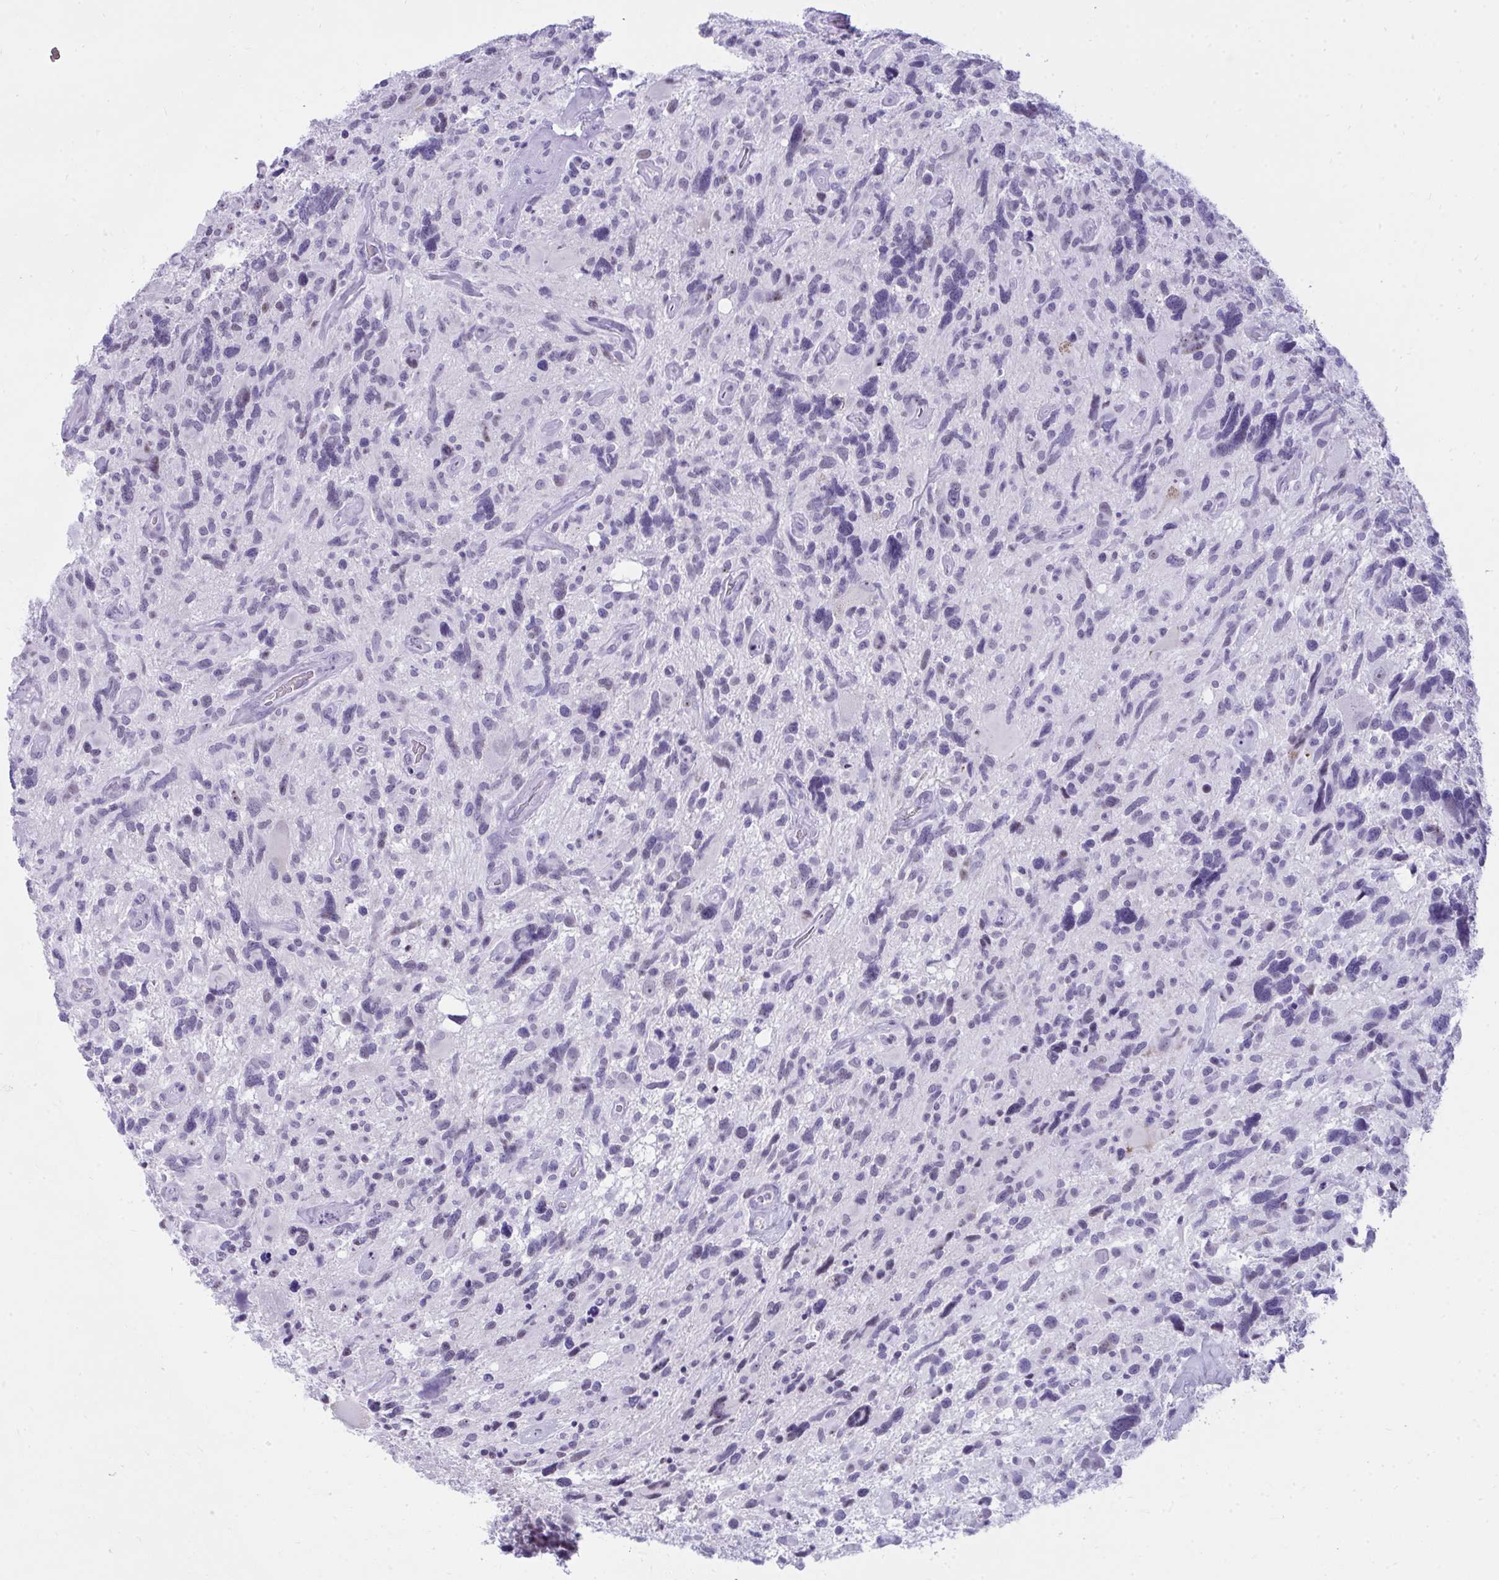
{"staining": {"intensity": "negative", "quantity": "none", "location": "none"}, "tissue": "glioma", "cell_type": "Tumor cells", "image_type": "cancer", "snomed": [{"axis": "morphology", "description": "Glioma, malignant, High grade"}, {"axis": "topography", "description": "Brain"}], "caption": "The micrograph displays no significant staining in tumor cells of malignant high-grade glioma.", "gene": "OR5F1", "patient": {"sex": "male", "age": 49}}